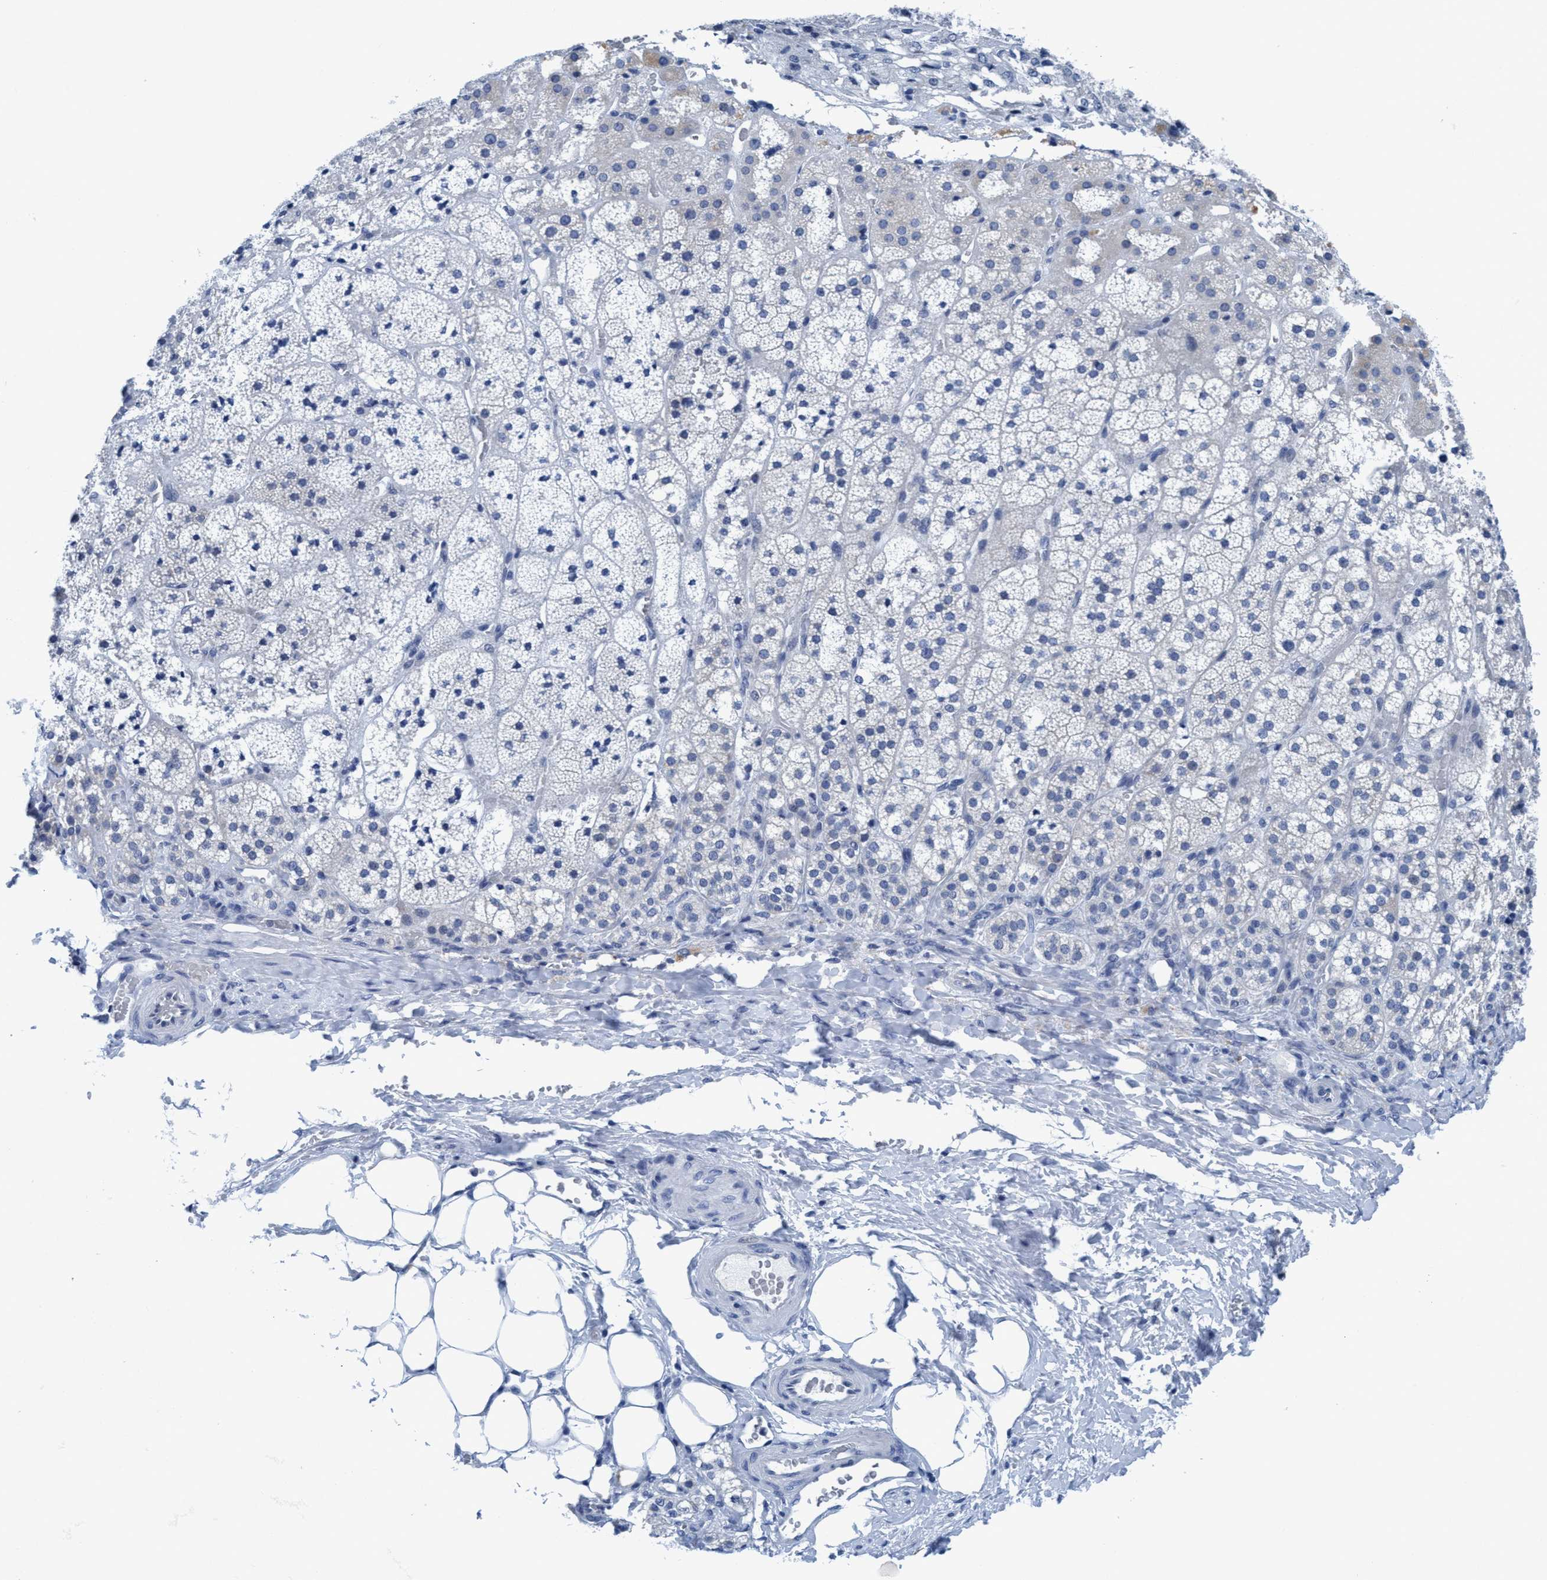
{"staining": {"intensity": "negative", "quantity": "none", "location": "none"}, "tissue": "adrenal gland", "cell_type": "Glandular cells", "image_type": "normal", "snomed": [{"axis": "morphology", "description": "Normal tissue, NOS"}, {"axis": "topography", "description": "Adrenal gland"}], "caption": "IHC of benign human adrenal gland reveals no staining in glandular cells. The staining is performed using DAB (3,3'-diaminobenzidine) brown chromogen with nuclei counter-stained in using hematoxylin.", "gene": "DNAI1", "patient": {"sex": "female", "age": 44}}